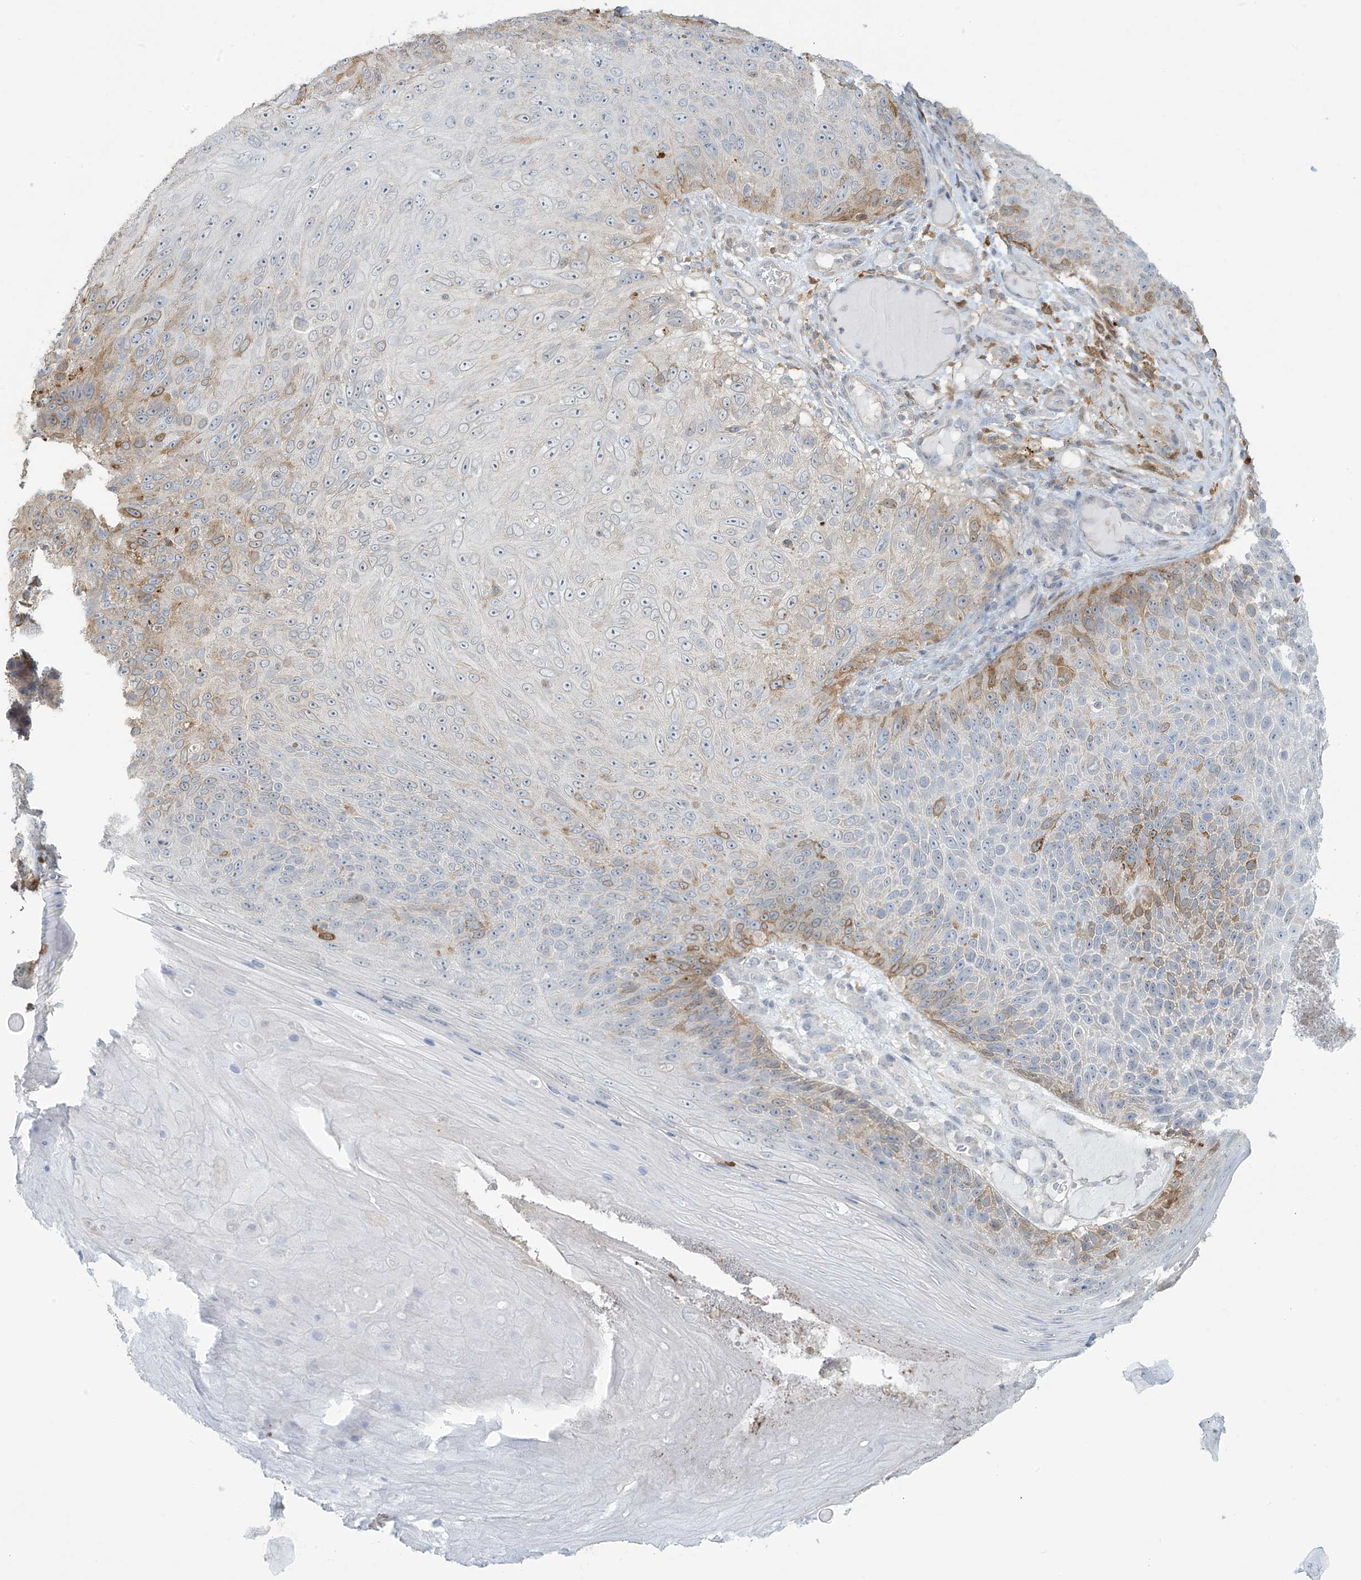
{"staining": {"intensity": "moderate", "quantity": "<25%", "location": "cytoplasmic/membranous"}, "tissue": "skin cancer", "cell_type": "Tumor cells", "image_type": "cancer", "snomed": [{"axis": "morphology", "description": "Squamous cell carcinoma, NOS"}, {"axis": "topography", "description": "Skin"}], "caption": "About <25% of tumor cells in squamous cell carcinoma (skin) reveal moderate cytoplasmic/membranous protein positivity as visualized by brown immunohistochemical staining.", "gene": "TAGAP", "patient": {"sex": "female", "age": 88}}